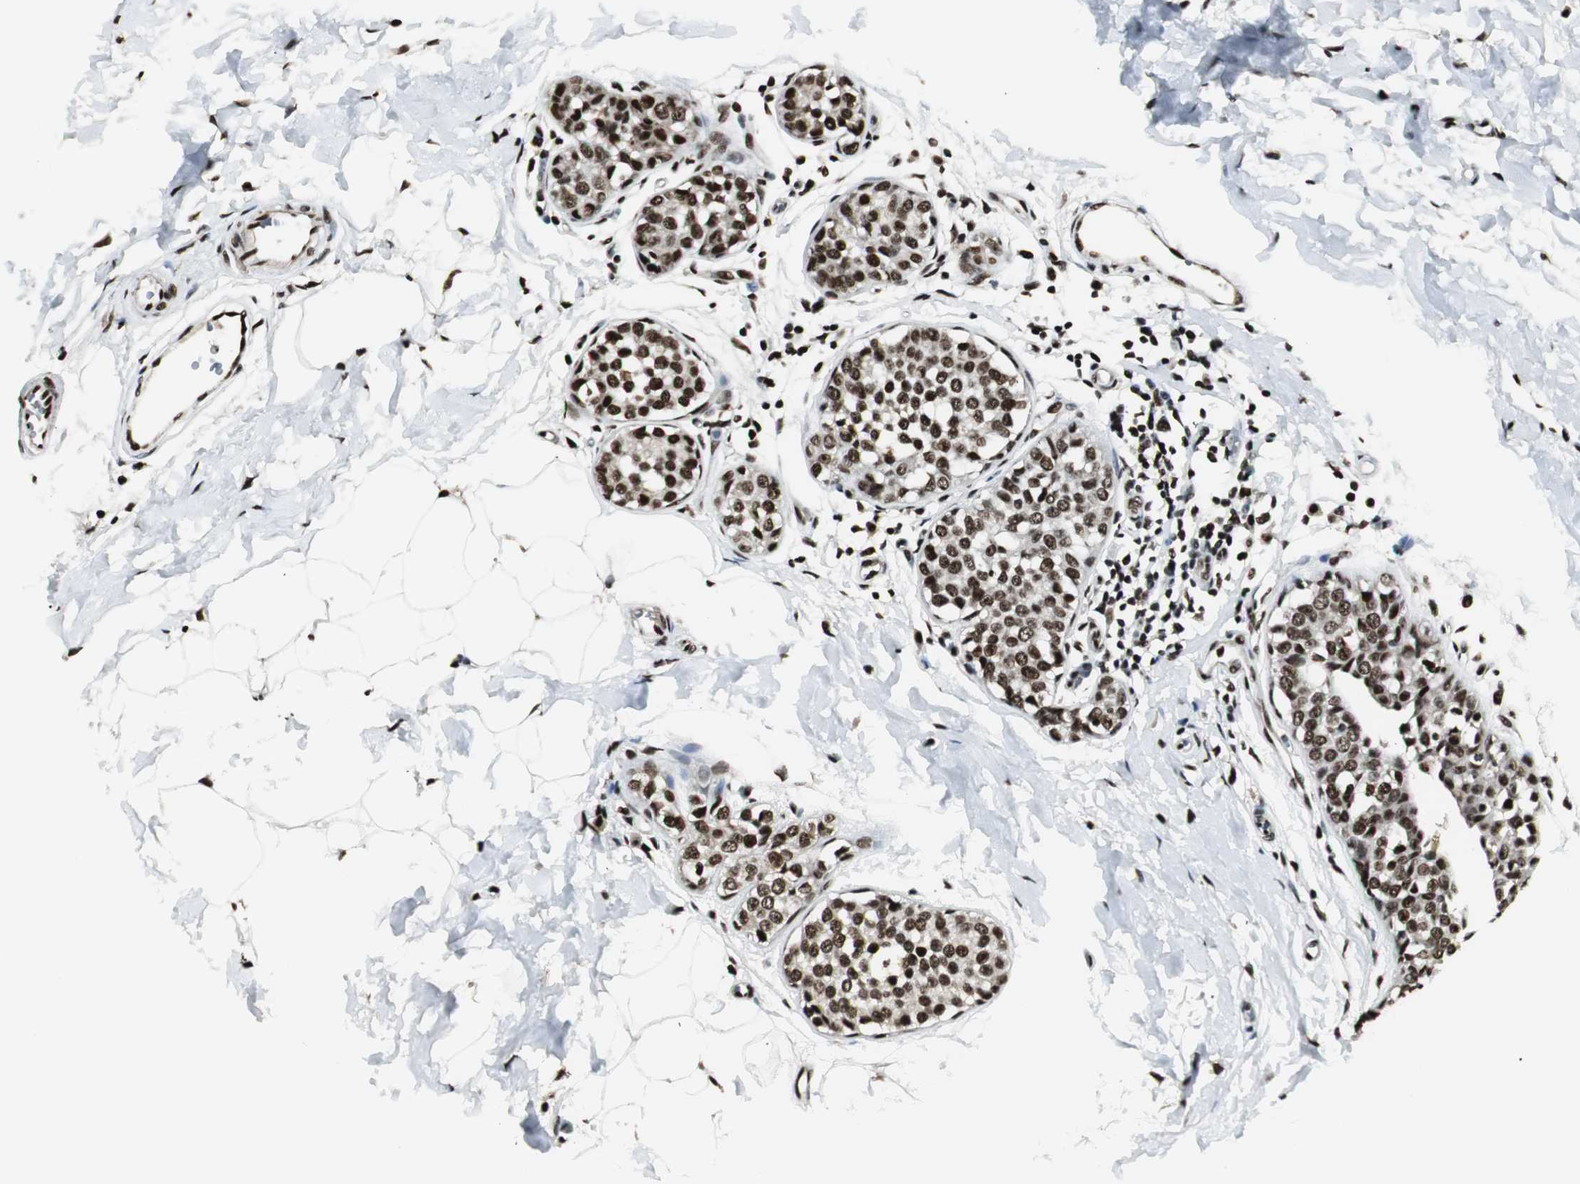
{"staining": {"intensity": "strong", "quantity": ">75%", "location": "nuclear"}, "tissue": "breast cancer", "cell_type": "Tumor cells", "image_type": "cancer", "snomed": [{"axis": "morphology", "description": "Lobular carcinoma, in situ"}, {"axis": "morphology", "description": "Lobular carcinoma"}, {"axis": "topography", "description": "Breast"}], "caption": "Immunohistochemical staining of breast cancer (lobular carcinoma in situ) exhibits strong nuclear protein positivity in about >75% of tumor cells. The protein of interest is stained brown, and the nuclei are stained in blue (DAB IHC with brightfield microscopy, high magnification).", "gene": "PARN", "patient": {"sex": "female", "age": 41}}